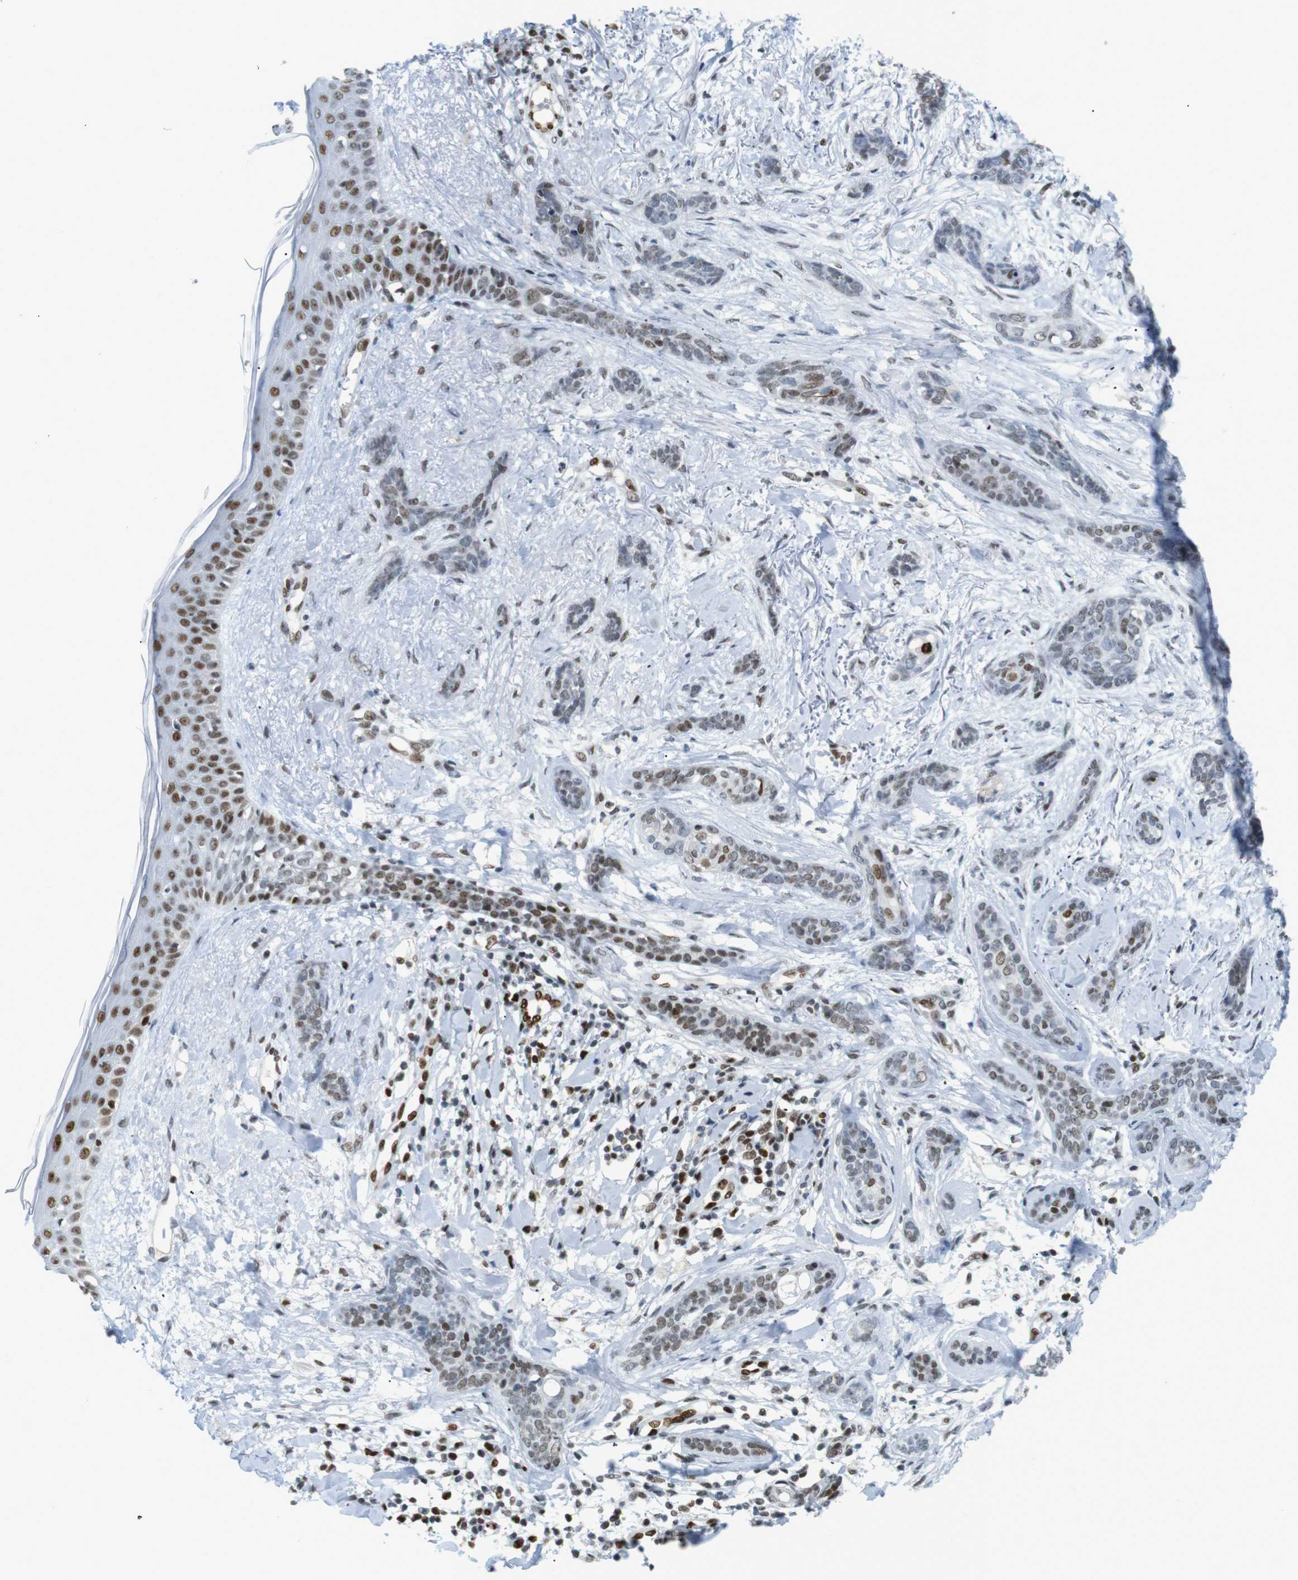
{"staining": {"intensity": "moderate", "quantity": "25%-75%", "location": "nuclear"}, "tissue": "skin cancer", "cell_type": "Tumor cells", "image_type": "cancer", "snomed": [{"axis": "morphology", "description": "Basal cell carcinoma"}, {"axis": "morphology", "description": "Adnexal tumor, benign"}, {"axis": "topography", "description": "Skin"}], "caption": "Skin basal cell carcinoma stained for a protein displays moderate nuclear positivity in tumor cells.", "gene": "RIOX2", "patient": {"sex": "female", "age": 42}}